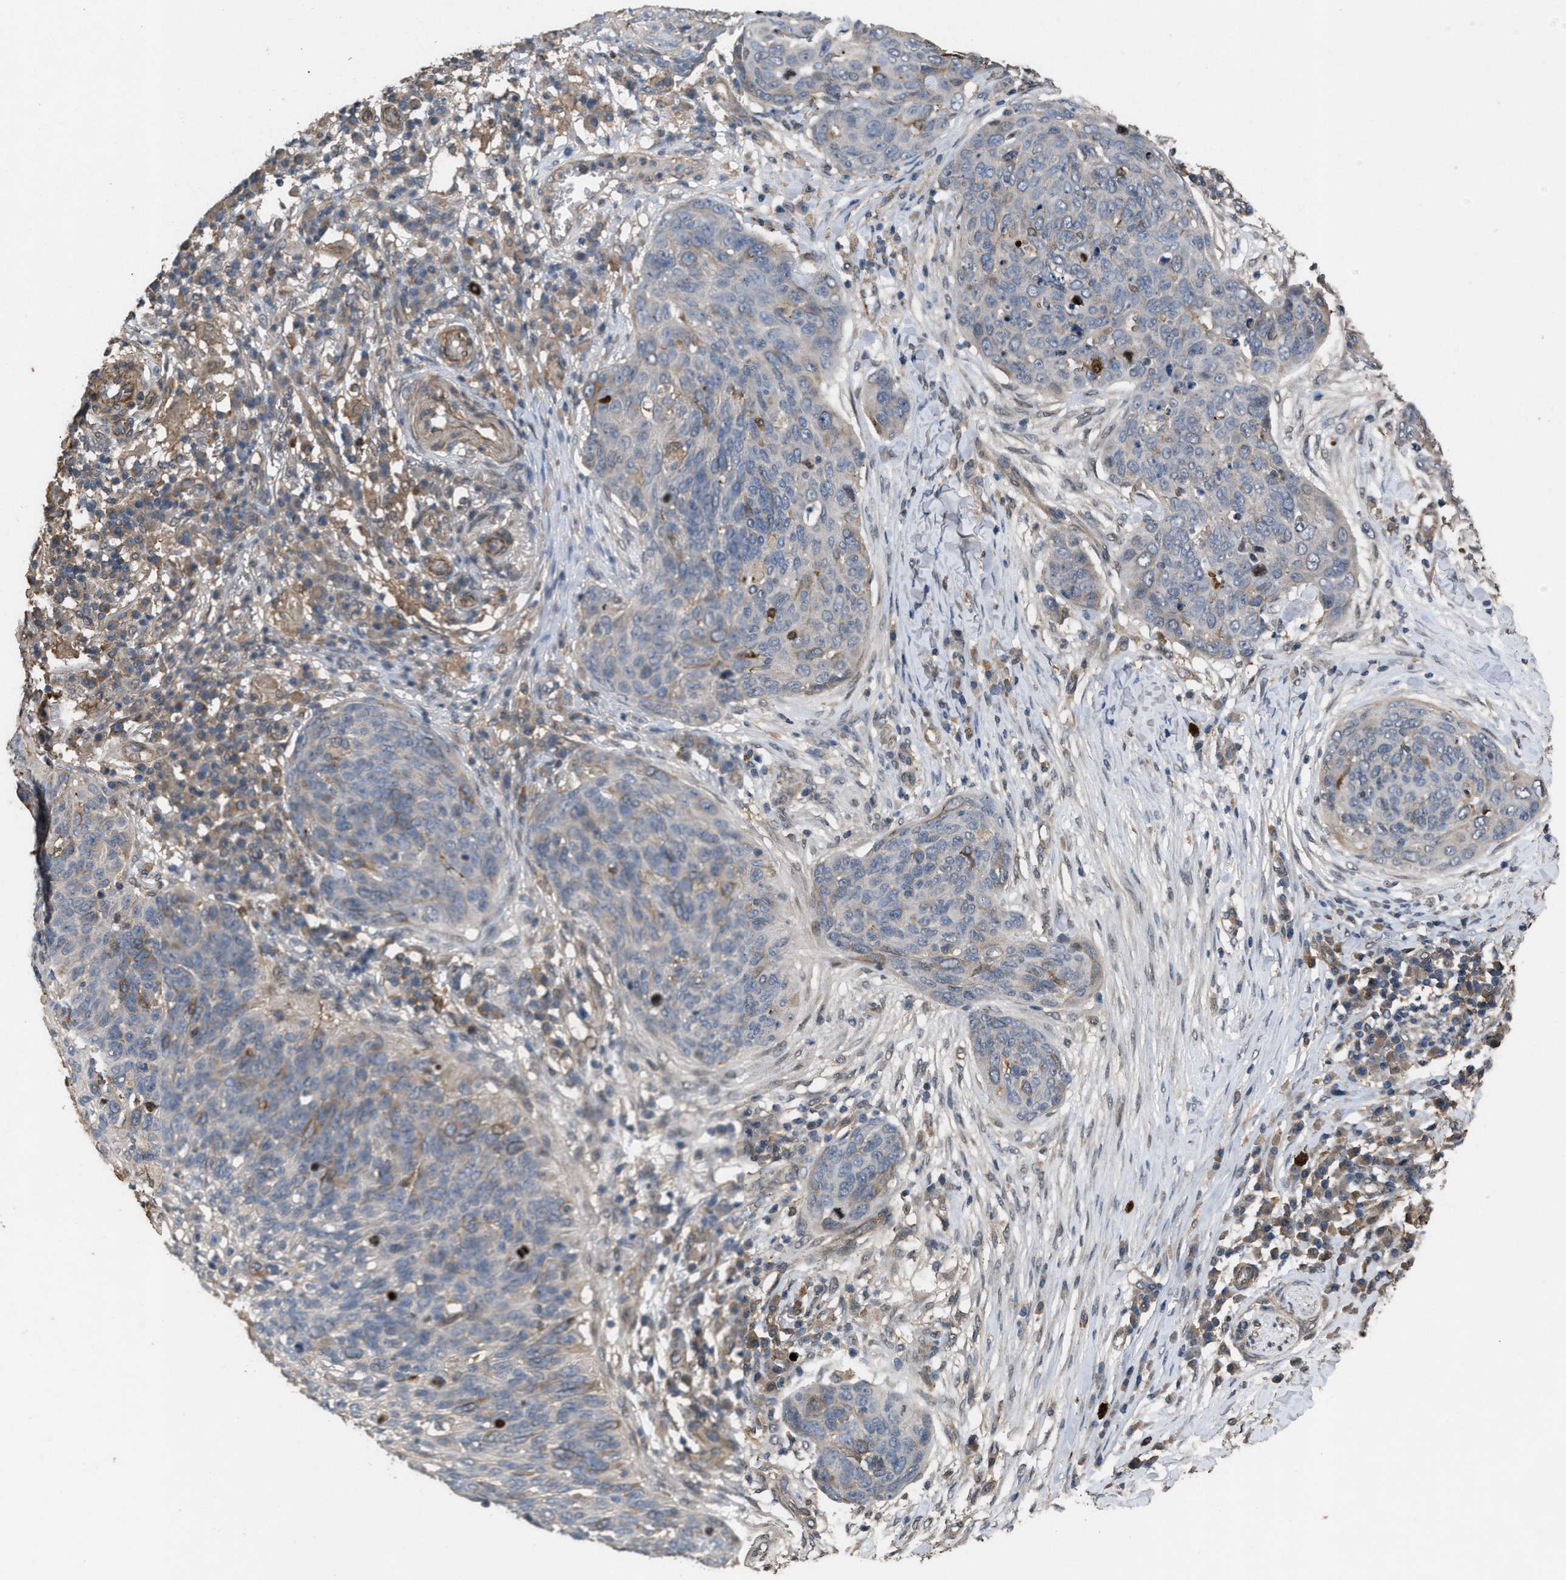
{"staining": {"intensity": "weak", "quantity": "<25%", "location": "cytoplasmic/membranous"}, "tissue": "skin cancer", "cell_type": "Tumor cells", "image_type": "cancer", "snomed": [{"axis": "morphology", "description": "Squamous cell carcinoma in situ, NOS"}, {"axis": "morphology", "description": "Squamous cell carcinoma, NOS"}, {"axis": "topography", "description": "Skin"}], "caption": "Tumor cells are negative for brown protein staining in skin cancer. (DAB immunohistochemistry (IHC) visualized using brightfield microscopy, high magnification).", "gene": "UTRN", "patient": {"sex": "male", "age": 93}}